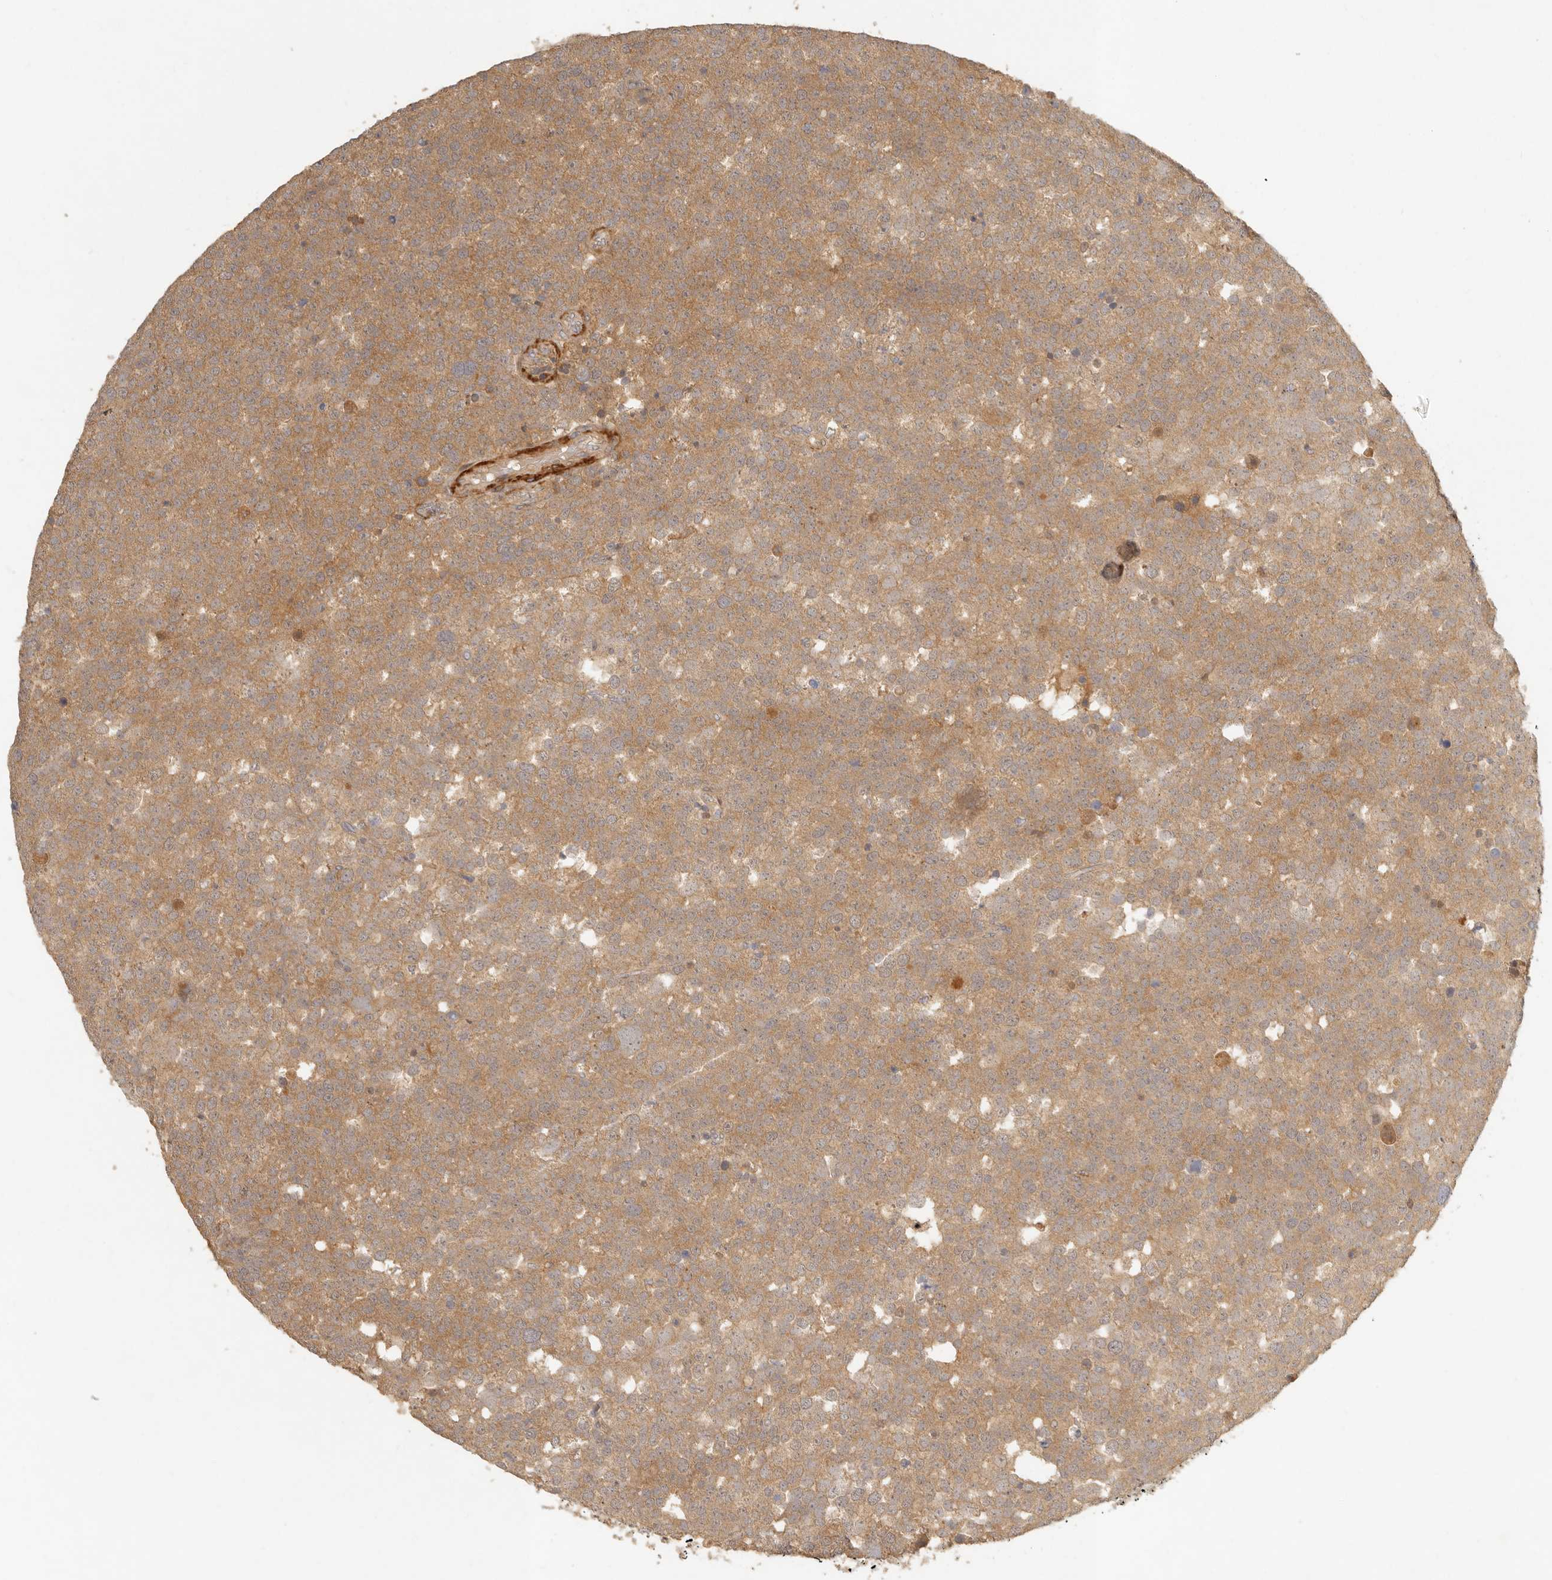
{"staining": {"intensity": "moderate", "quantity": ">75%", "location": "cytoplasmic/membranous"}, "tissue": "testis cancer", "cell_type": "Tumor cells", "image_type": "cancer", "snomed": [{"axis": "morphology", "description": "Seminoma, NOS"}, {"axis": "topography", "description": "Testis"}], "caption": "Immunohistochemical staining of testis seminoma demonstrates moderate cytoplasmic/membranous protein positivity in about >75% of tumor cells.", "gene": "VIPR1", "patient": {"sex": "male", "age": 71}}